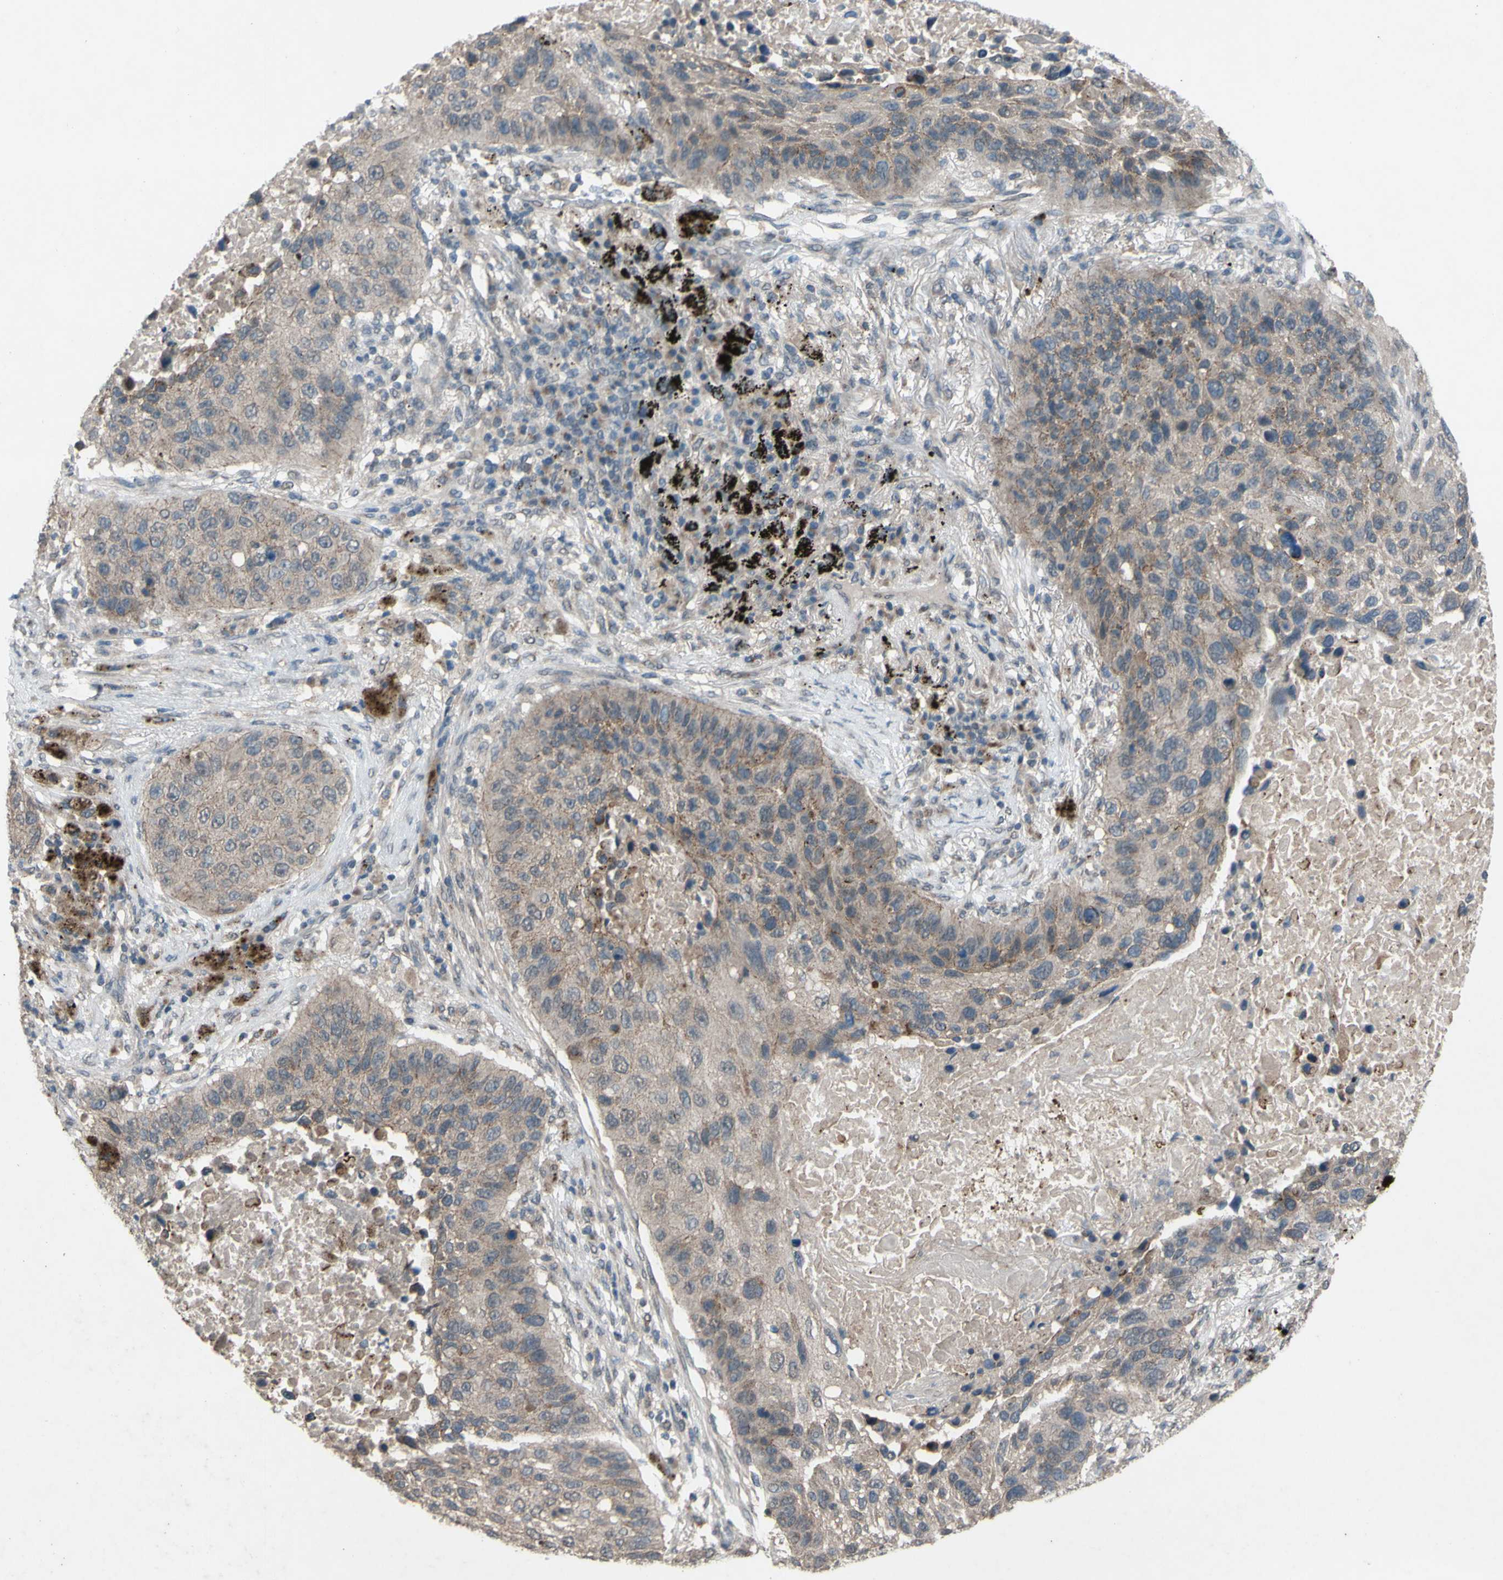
{"staining": {"intensity": "moderate", "quantity": "25%-75%", "location": "cytoplasmic/membranous"}, "tissue": "lung cancer", "cell_type": "Tumor cells", "image_type": "cancer", "snomed": [{"axis": "morphology", "description": "Squamous cell carcinoma, NOS"}, {"axis": "topography", "description": "Lung"}], "caption": "This is a histology image of immunohistochemistry staining of lung cancer, which shows moderate expression in the cytoplasmic/membranous of tumor cells.", "gene": "CDCP1", "patient": {"sex": "male", "age": 57}}